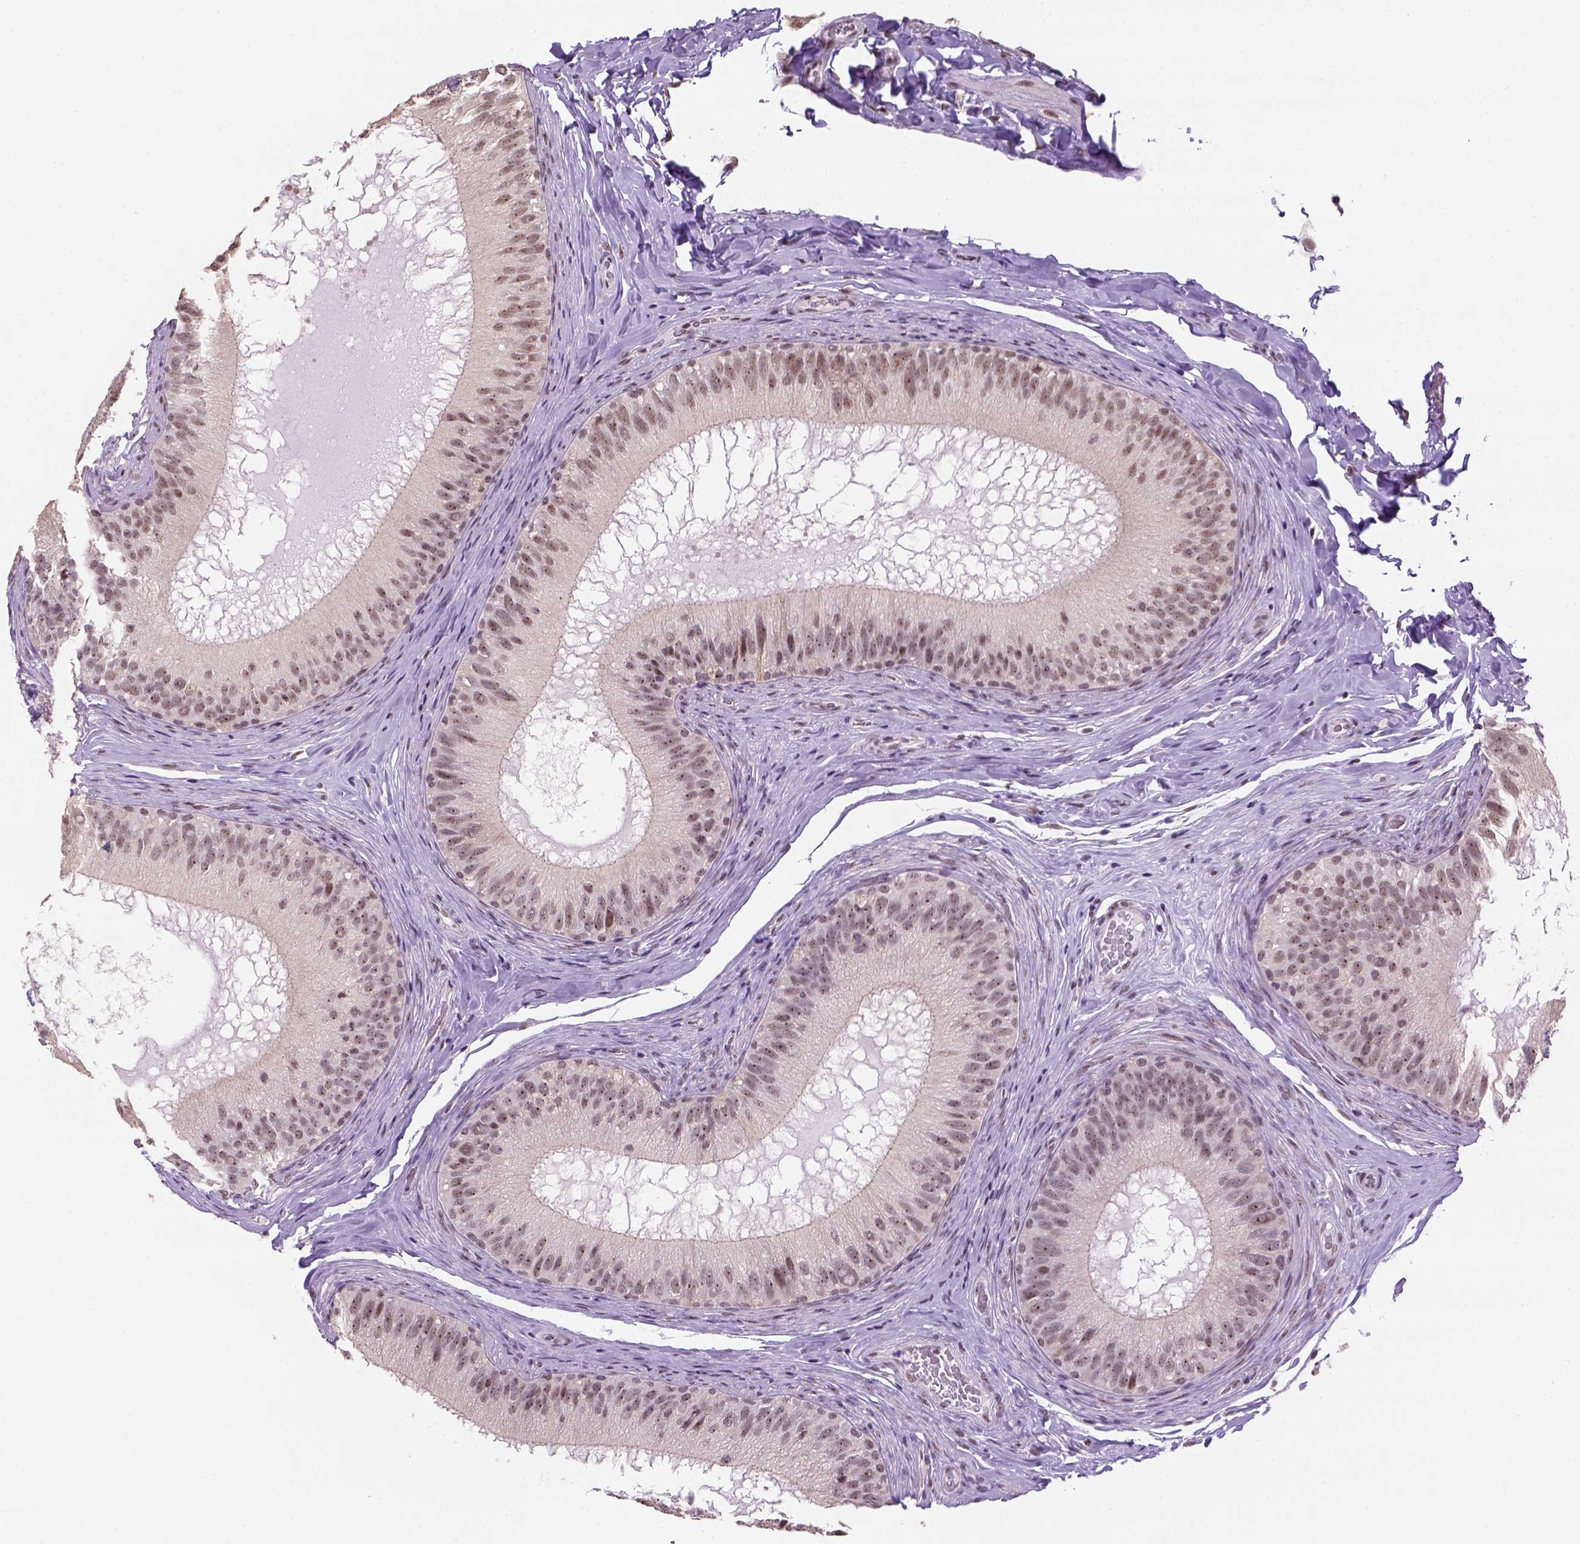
{"staining": {"intensity": "moderate", "quantity": ">75%", "location": "nuclear"}, "tissue": "epididymis", "cell_type": "Glandular cells", "image_type": "normal", "snomed": [{"axis": "morphology", "description": "Normal tissue, NOS"}, {"axis": "topography", "description": "Epididymis"}], "caption": "A brown stain shows moderate nuclear expression of a protein in glandular cells of unremarkable epididymis.", "gene": "DDX50", "patient": {"sex": "male", "age": 34}}